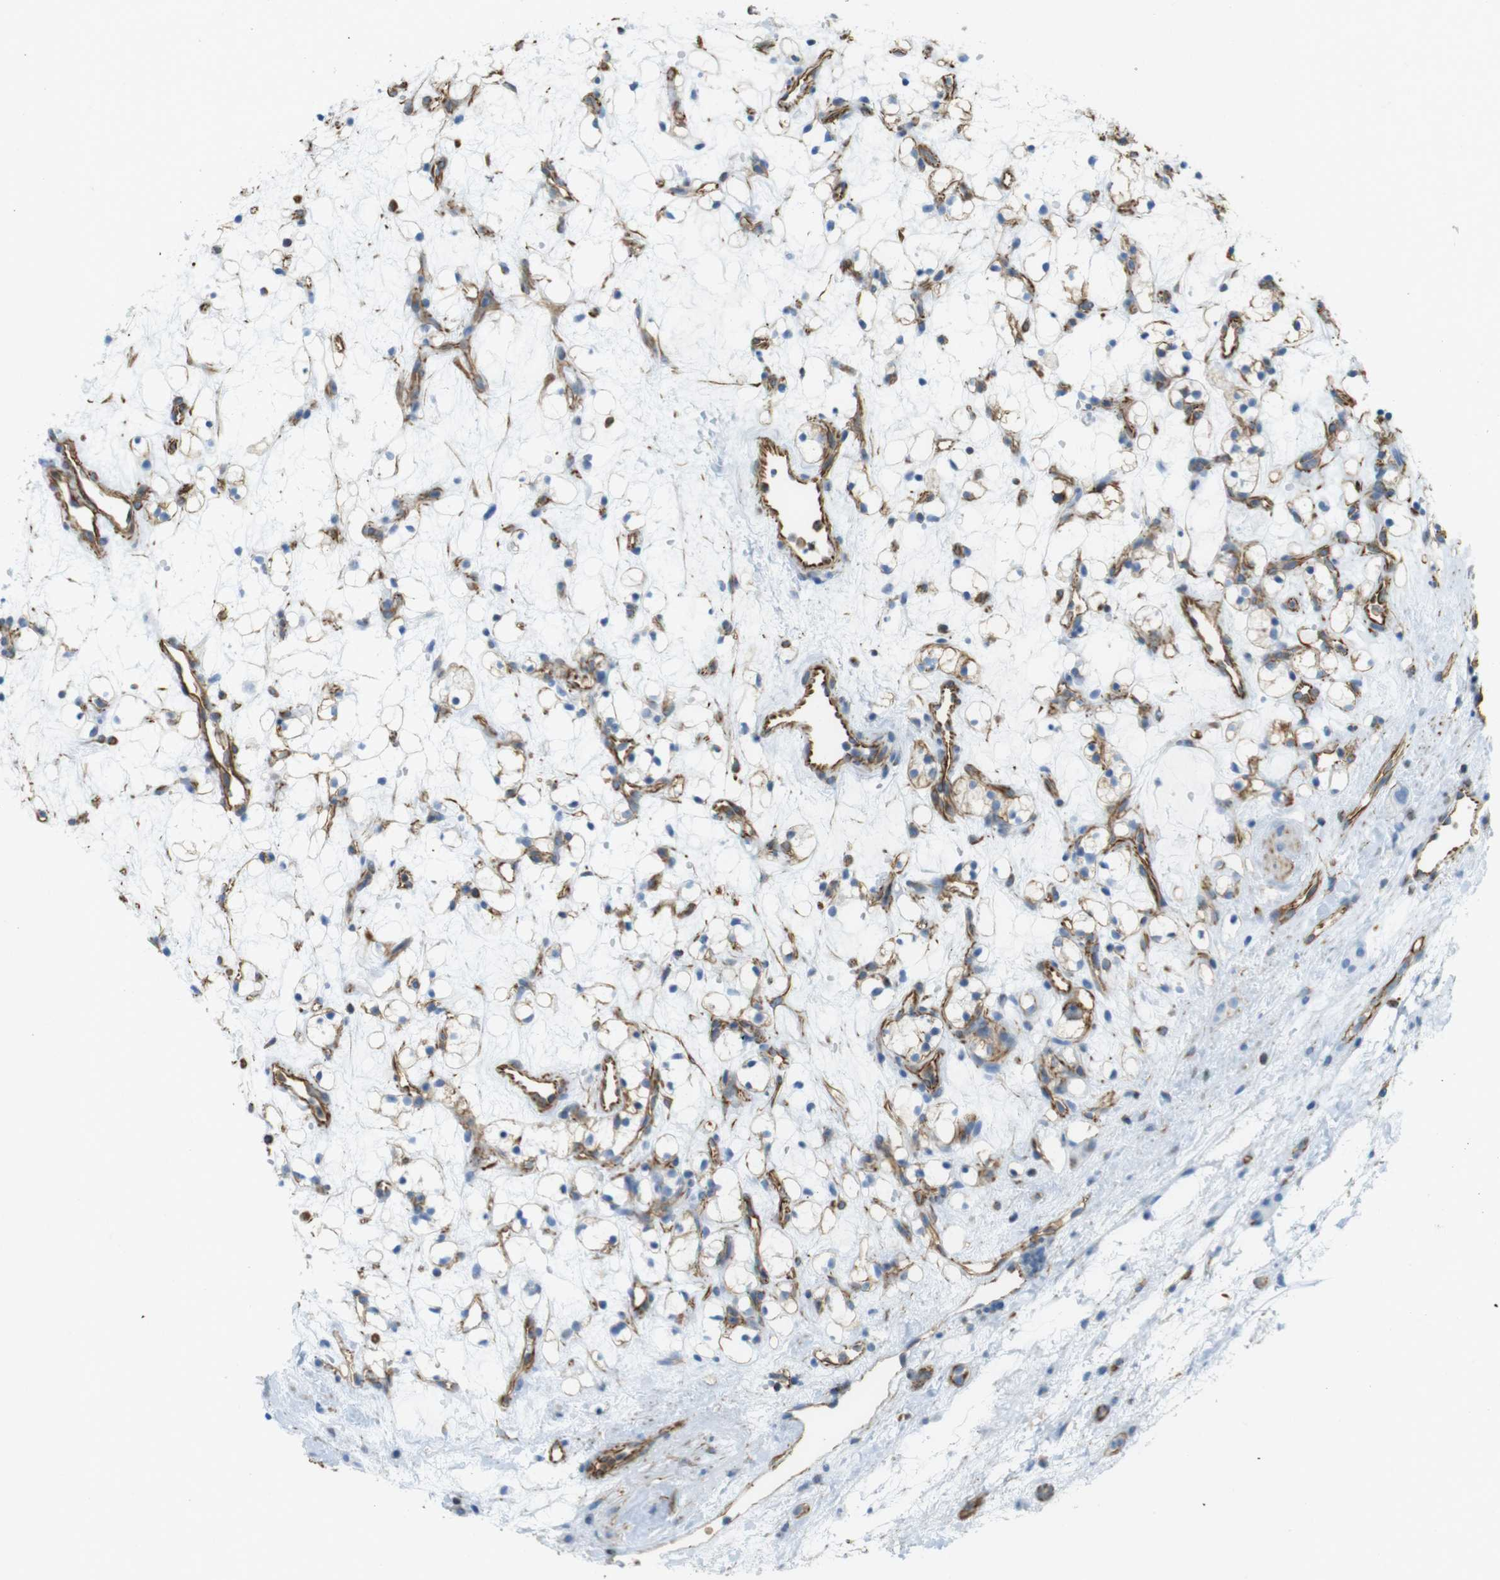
{"staining": {"intensity": "weak", "quantity": "<25%", "location": "cytoplasmic/membranous"}, "tissue": "renal cancer", "cell_type": "Tumor cells", "image_type": "cancer", "snomed": [{"axis": "morphology", "description": "Adenocarcinoma, NOS"}, {"axis": "topography", "description": "Kidney"}], "caption": "Tumor cells show no significant protein expression in renal cancer.", "gene": "MS4A10", "patient": {"sex": "female", "age": 60}}